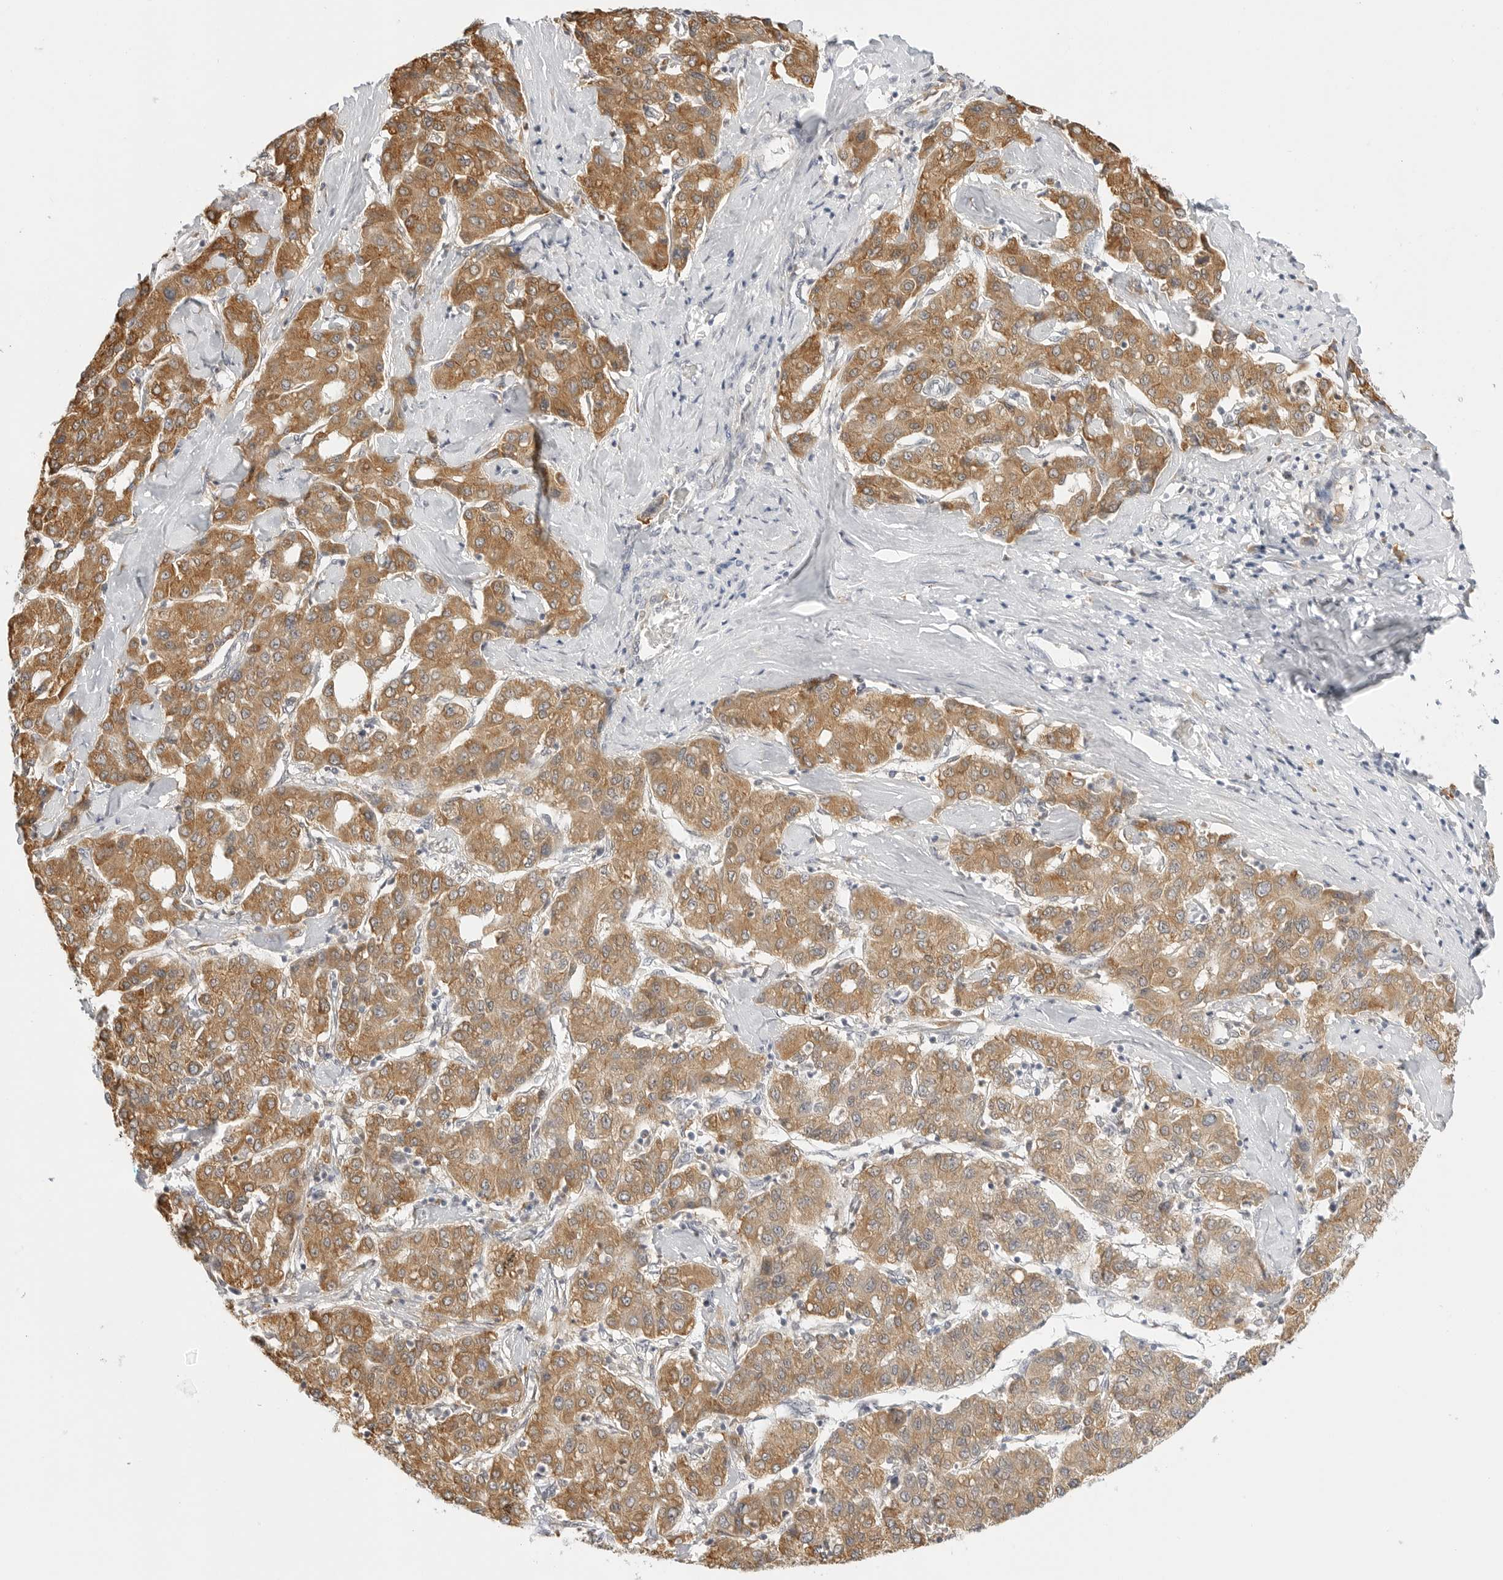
{"staining": {"intensity": "moderate", "quantity": ">75%", "location": "cytoplasmic/membranous"}, "tissue": "liver cancer", "cell_type": "Tumor cells", "image_type": "cancer", "snomed": [{"axis": "morphology", "description": "Carcinoma, Hepatocellular, NOS"}, {"axis": "topography", "description": "Liver"}], "caption": "There is medium levels of moderate cytoplasmic/membranous staining in tumor cells of liver hepatocellular carcinoma, as demonstrated by immunohistochemical staining (brown color).", "gene": "THEM4", "patient": {"sex": "male", "age": 65}}